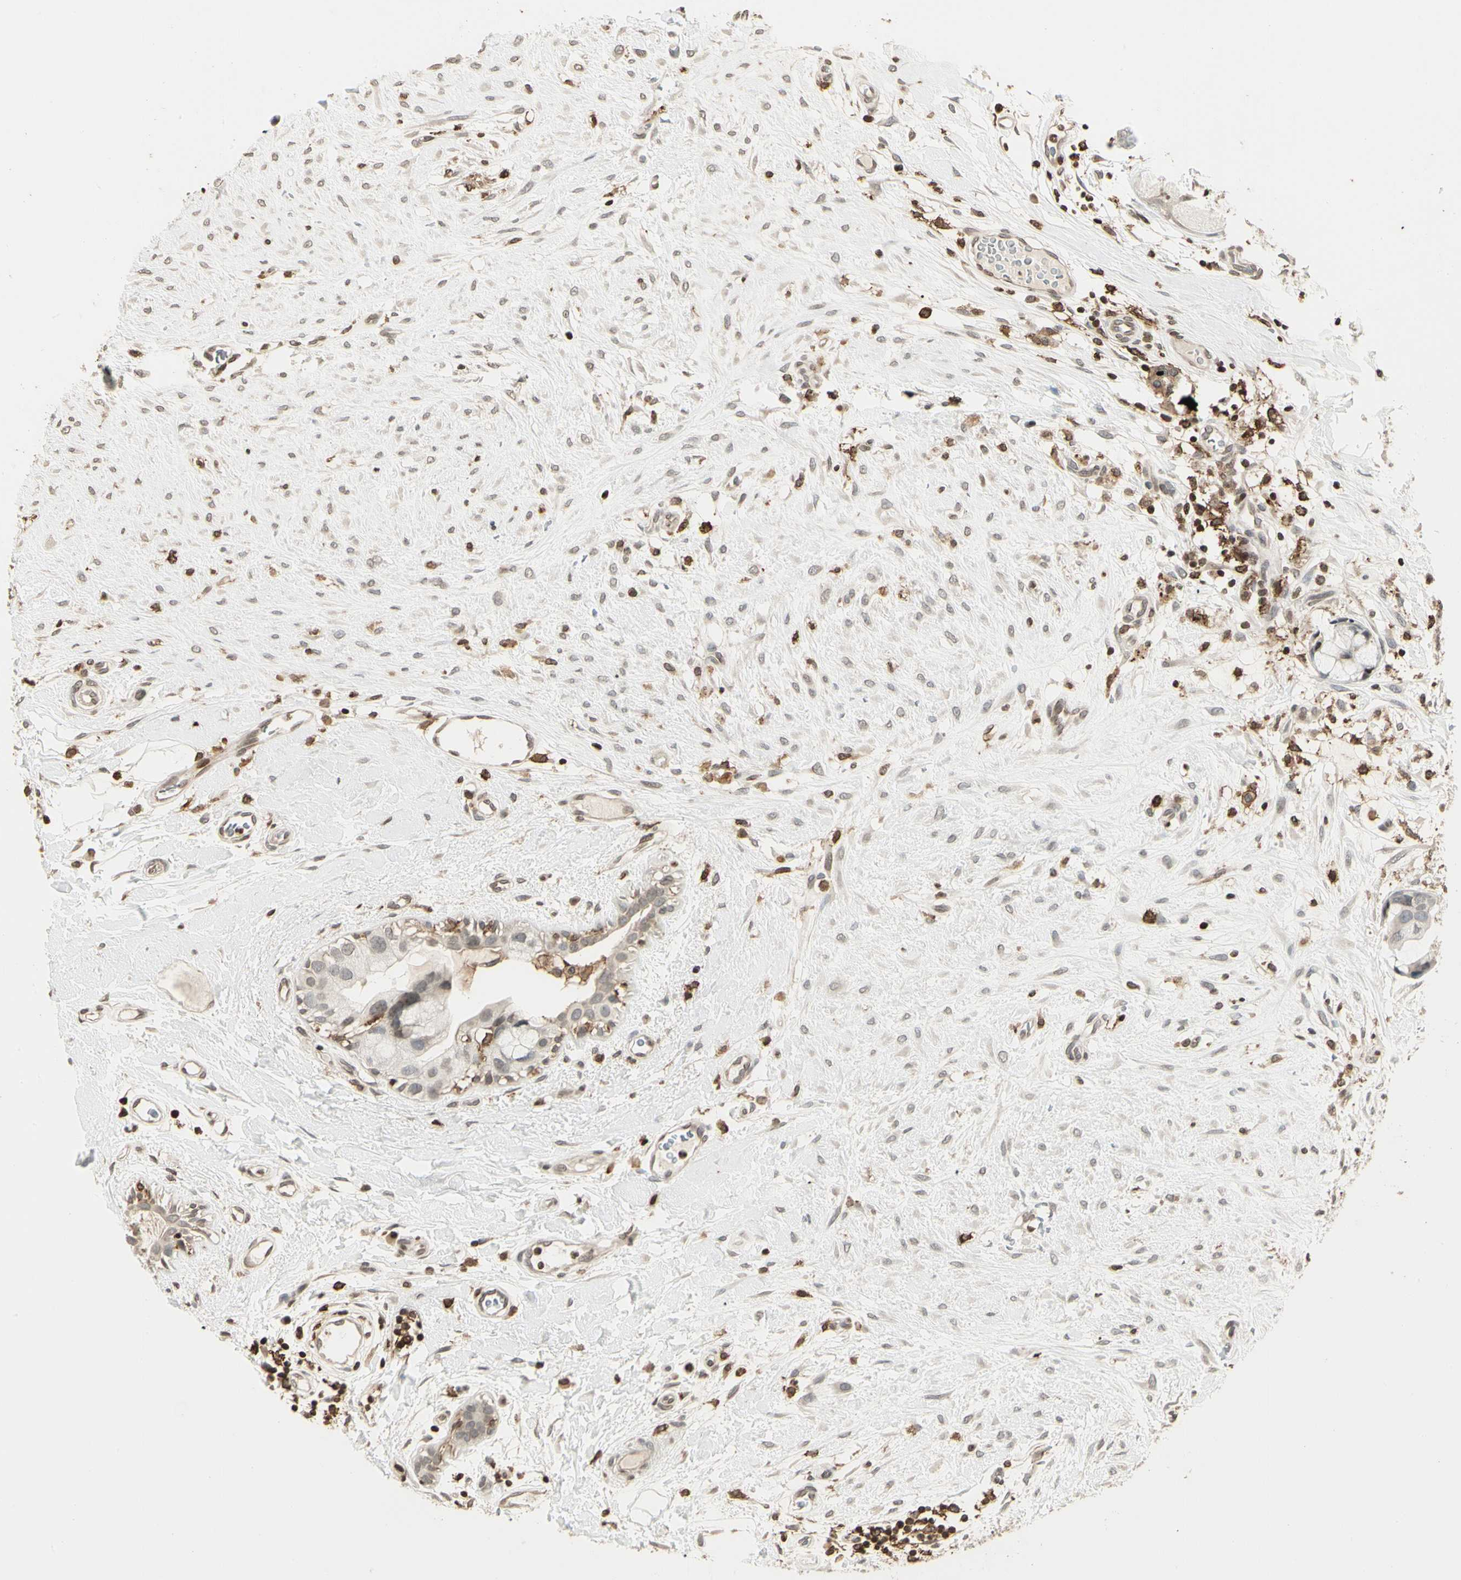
{"staining": {"intensity": "weak", "quantity": "<25%", "location": "nuclear"}, "tissue": "breast cancer", "cell_type": "Tumor cells", "image_type": "cancer", "snomed": [{"axis": "morphology", "description": "Duct carcinoma"}, {"axis": "topography", "description": "Breast"}], "caption": "DAB (3,3'-diaminobenzidine) immunohistochemical staining of human intraductal carcinoma (breast) shows no significant staining in tumor cells. The staining was performed using DAB to visualize the protein expression in brown, while the nuclei were stained in blue with hematoxylin (Magnification: 20x).", "gene": "FER", "patient": {"sex": "female", "age": 40}}